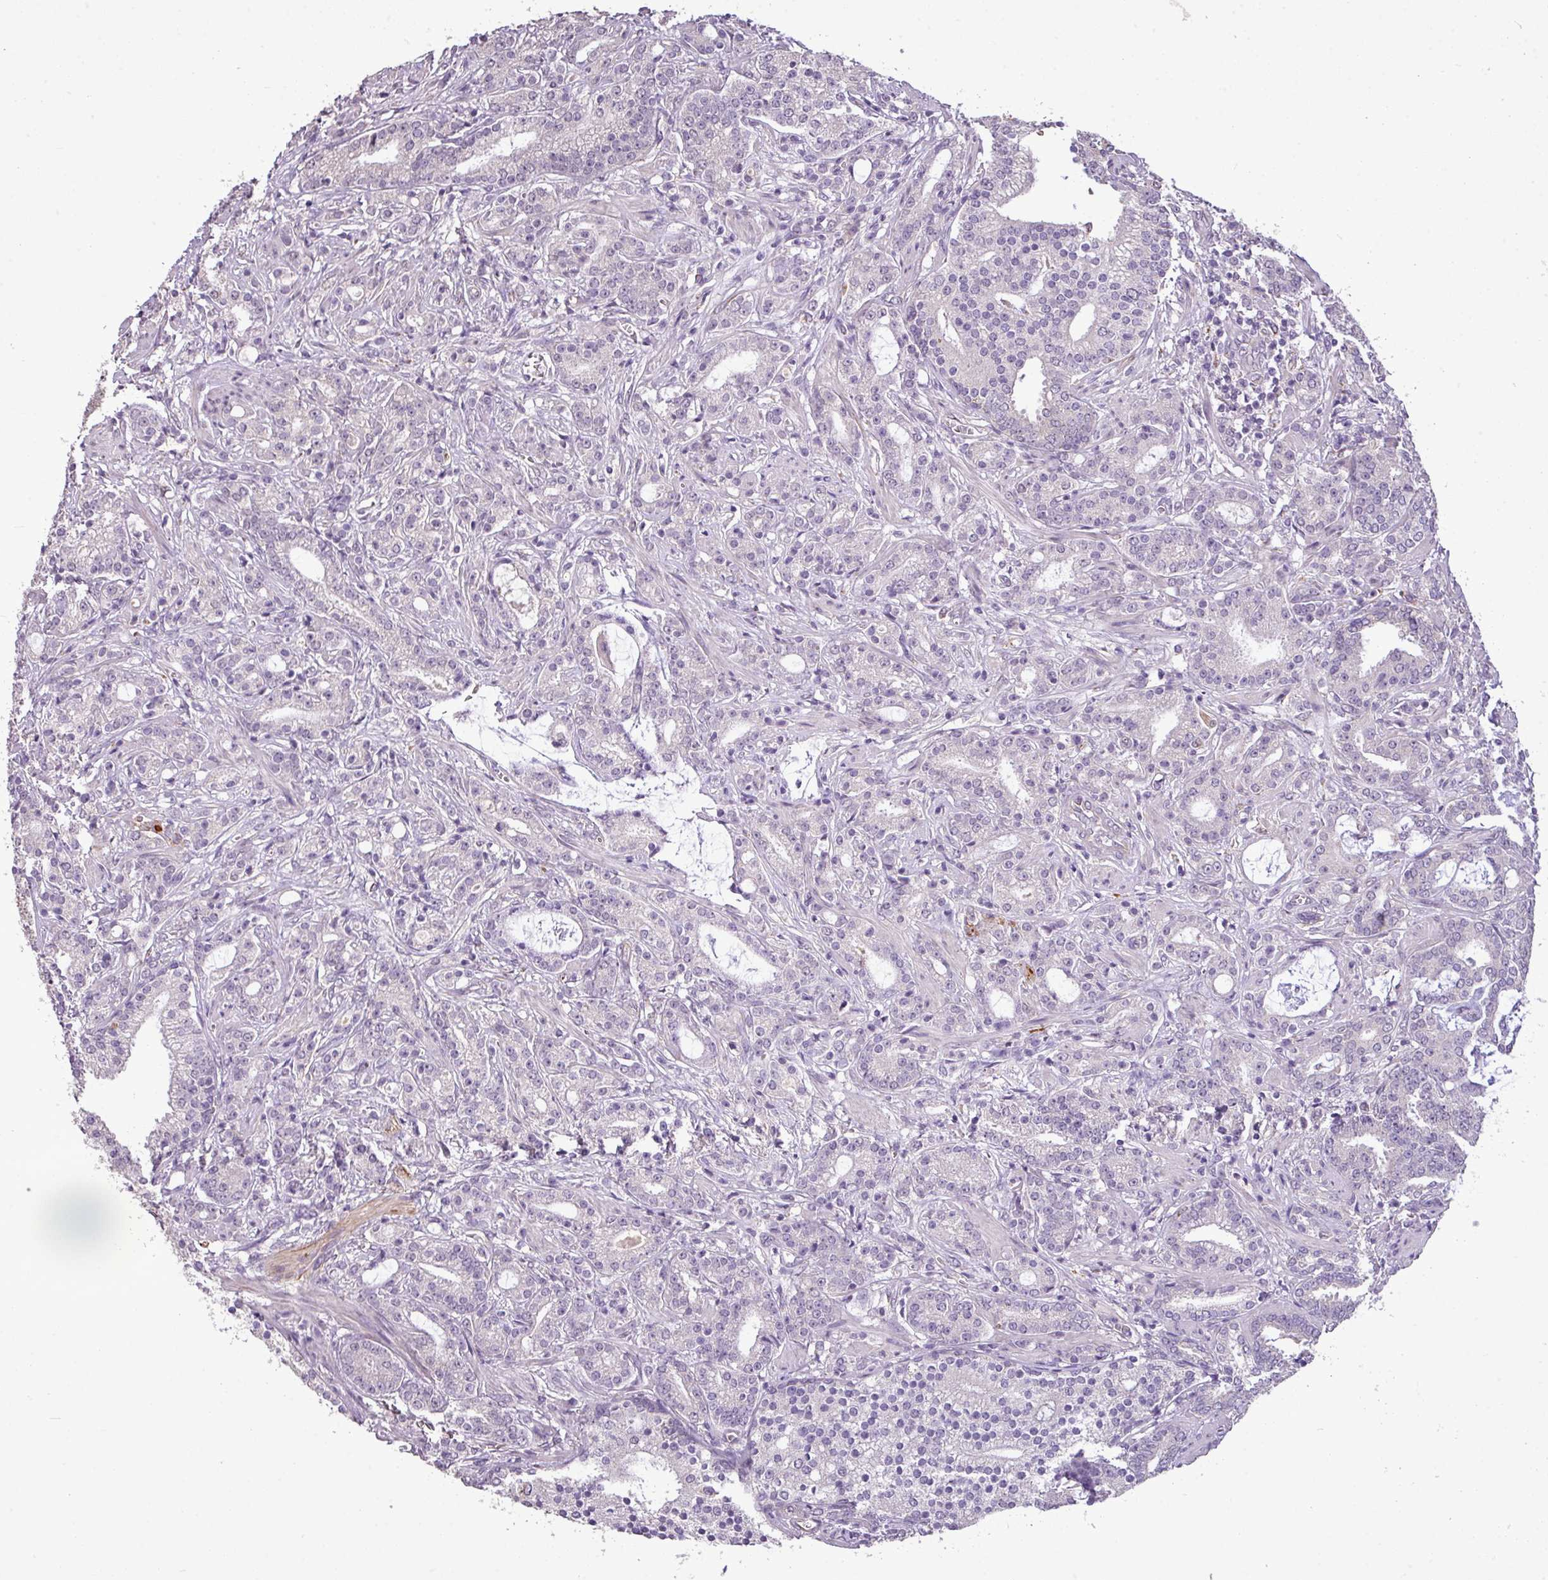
{"staining": {"intensity": "negative", "quantity": "none", "location": "none"}, "tissue": "prostate cancer", "cell_type": "Tumor cells", "image_type": "cancer", "snomed": [{"axis": "morphology", "description": "Adenocarcinoma, High grade"}, {"axis": "topography", "description": "Prostate and seminal vesicle, NOS"}], "caption": "An immunohistochemistry image of prostate cancer (high-grade adenocarcinoma) is shown. There is no staining in tumor cells of prostate cancer (high-grade adenocarcinoma).", "gene": "ALDH2", "patient": {"sex": "male", "age": 67}}